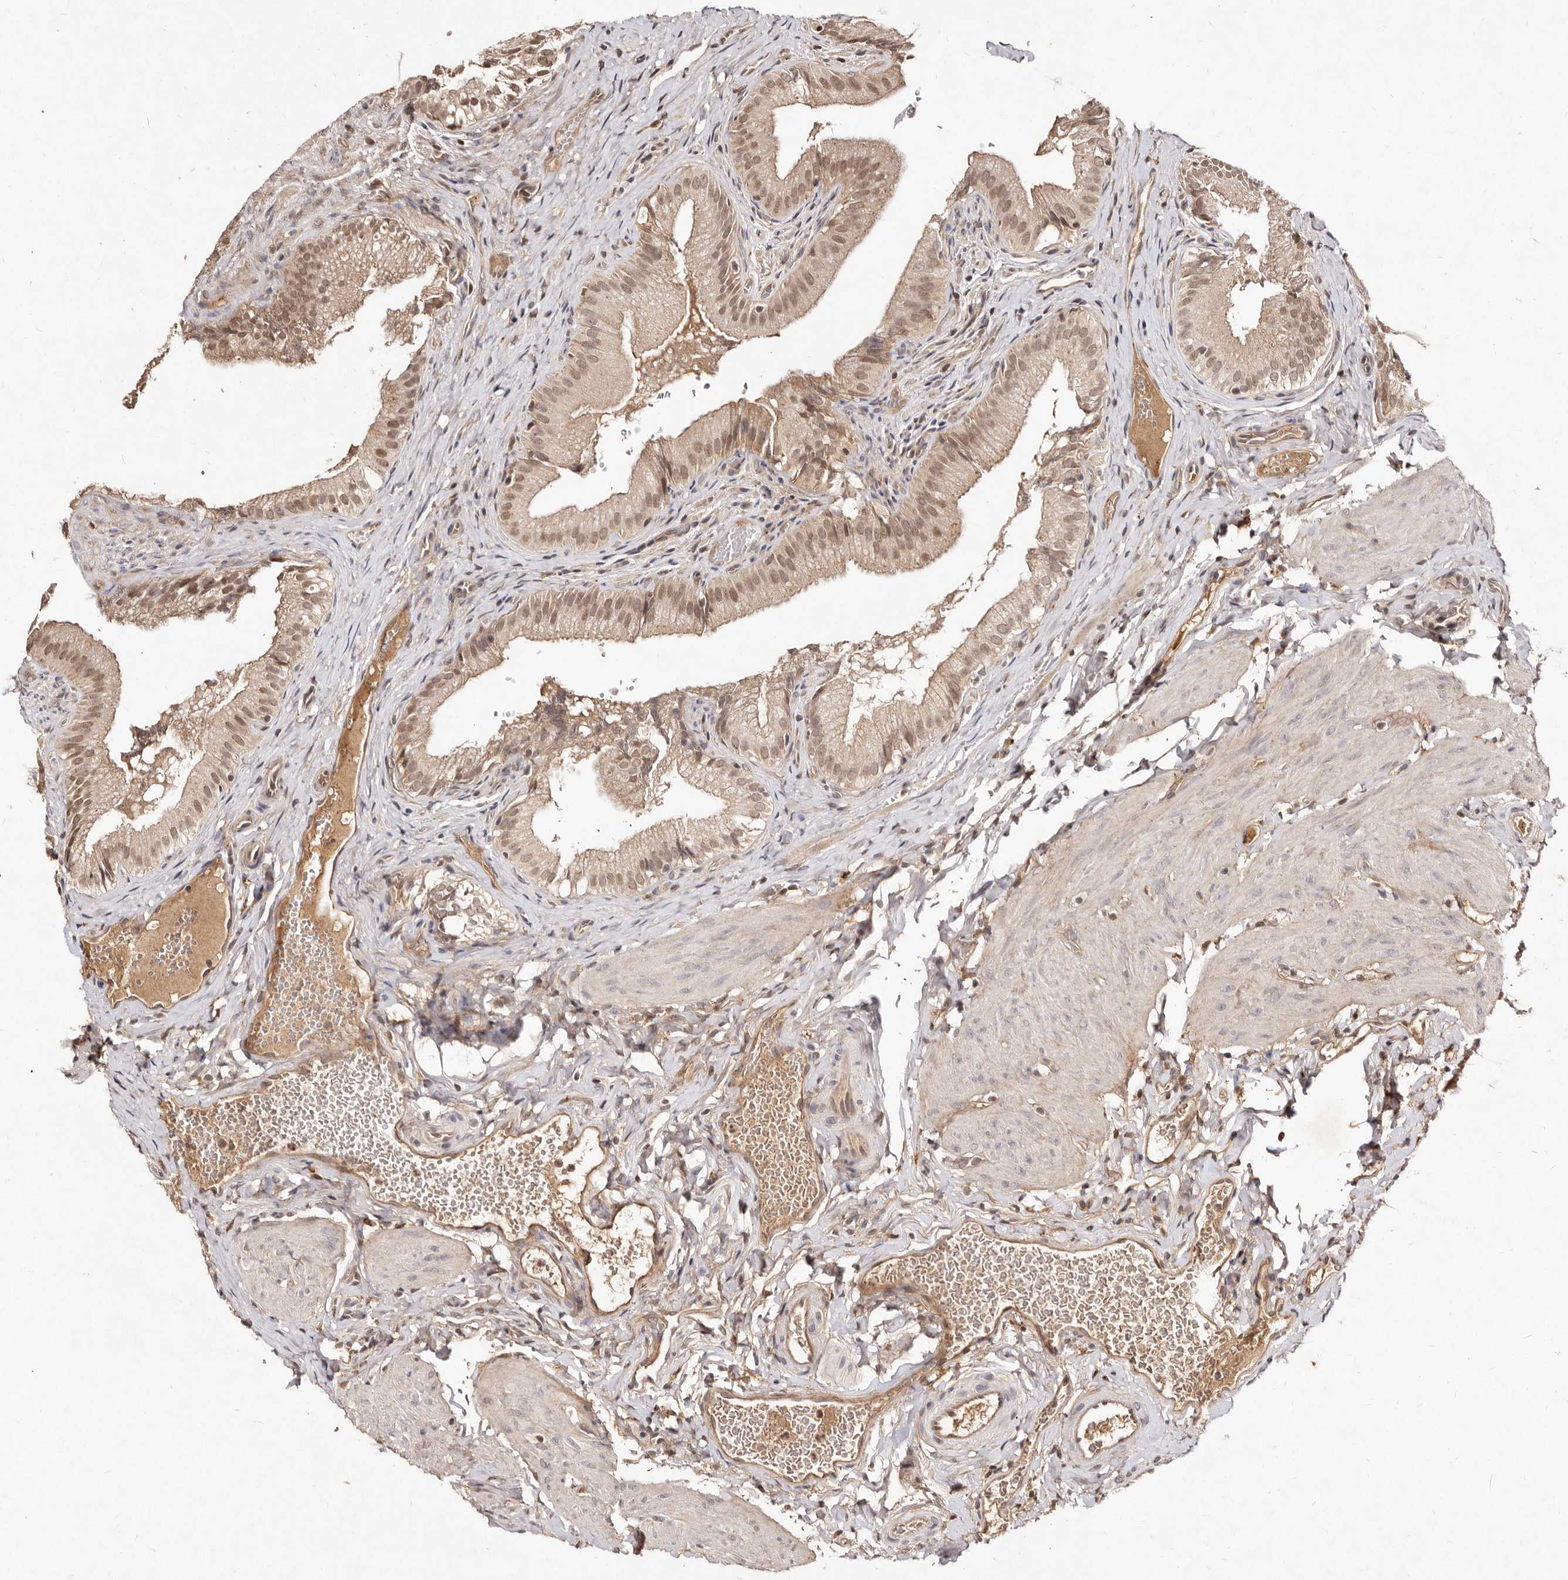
{"staining": {"intensity": "moderate", "quantity": ">75%", "location": "cytoplasmic/membranous,nuclear"}, "tissue": "gallbladder", "cell_type": "Glandular cells", "image_type": "normal", "snomed": [{"axis": "morphology", "description": "Normal tissue, NOS"}, {"axis": "topography", "description": "Gallbladder"}], "caption": "High-magnification brightfield microscopy of normal gallbladder stained with DAB (brown) and counterstained with hematoxylin (blue). glandular cells exhibit moderate cytoplasmic/membranous,nuclear positivity is identified in approximately>75% of cells.", "gene": "LCORL", "patient": {"sex": "female", "age": 30}}